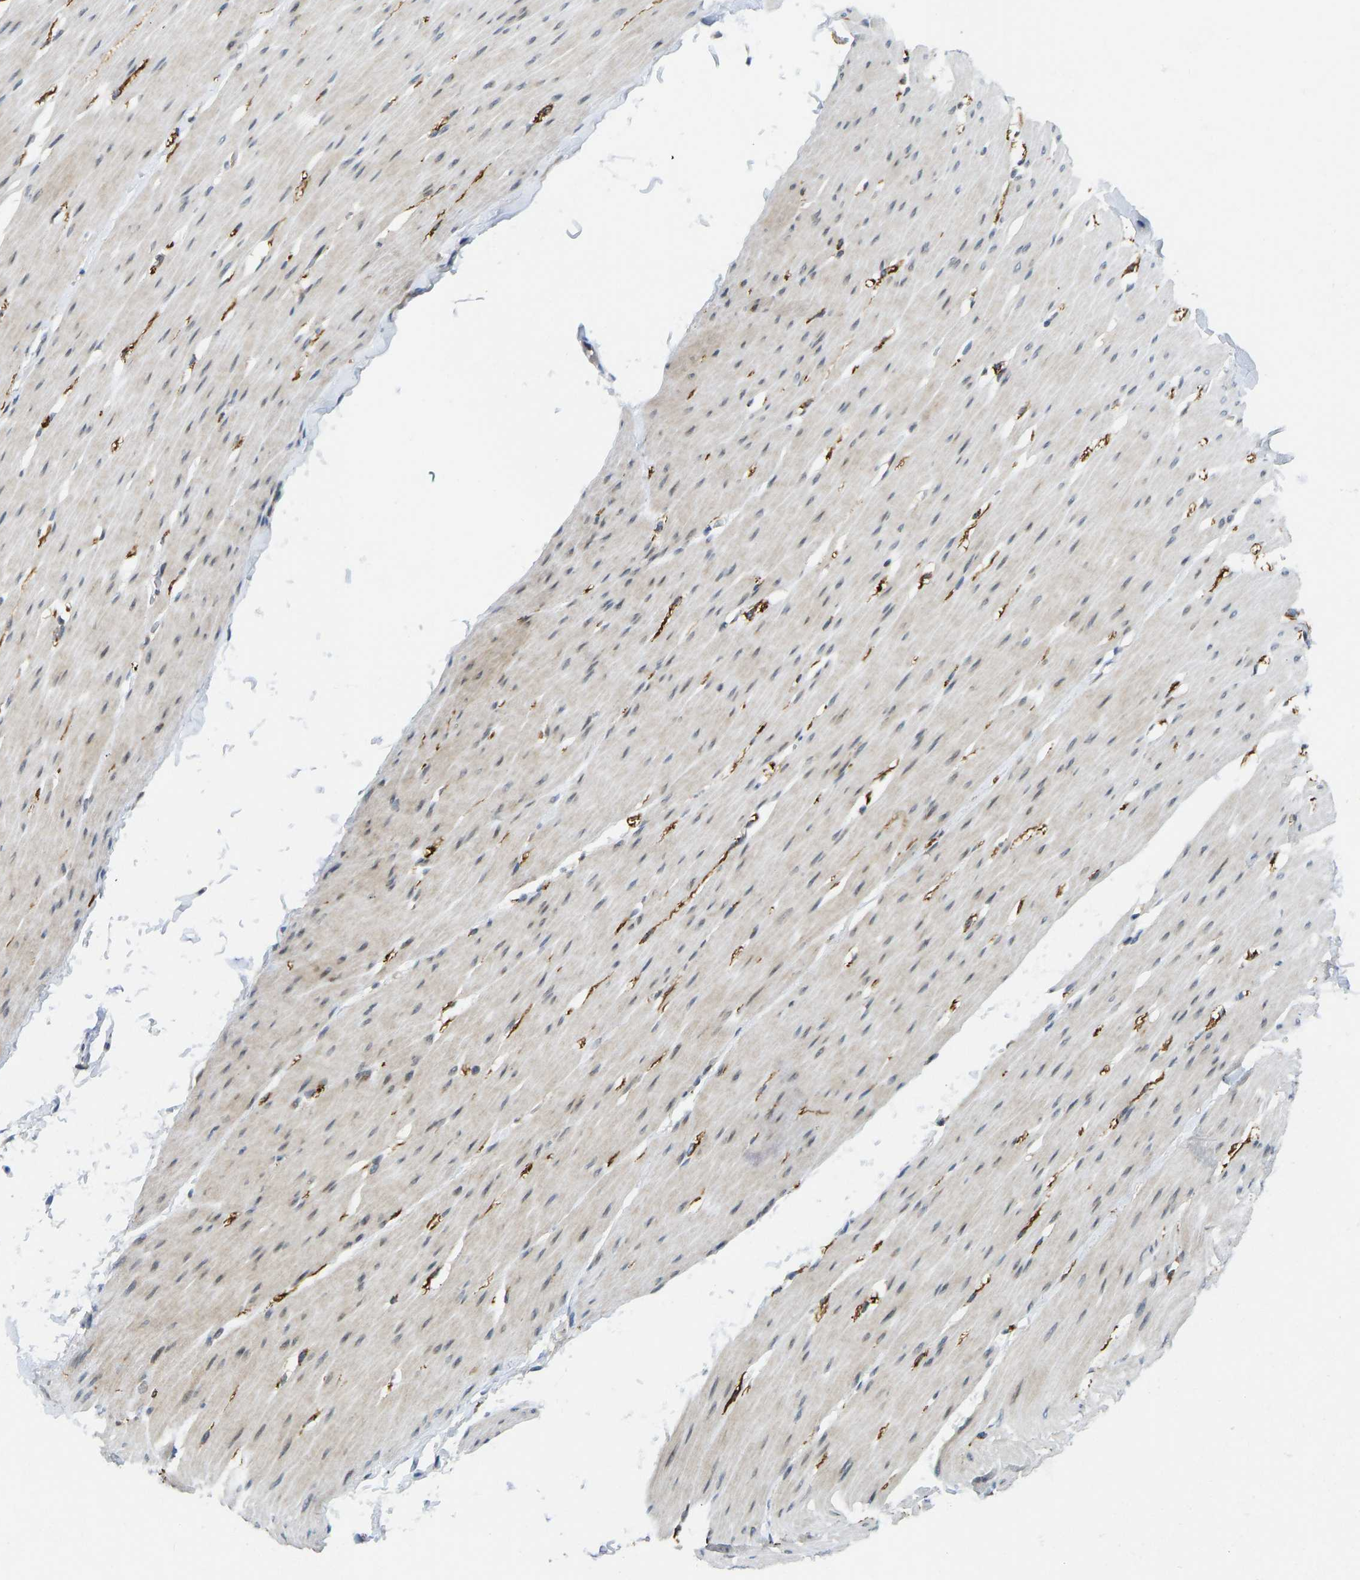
{"staining": {"intensity": "weak", "quantity": "25%-75%", "location": "cytoplasmic/membranous"}, "tissue": "smooth muscle", "cell_type": "Smooth muscle cells", "image_type": "normal", "snomed": [{"axis": "morphology", "description": "Normal tissue, NOS"}, {"axis": "topography", "description": "Smooth muscle"}, {"axis": "topography", "description": "Colon"}], "caption": "Smooth muscle stained with a brown dye shows weak cytoplasmic/membranous positive staining in approximately 25%-75% of smooth muscle cells.", "gene": "NDRG3", "patient": {"sex": "male", "age": 67}}